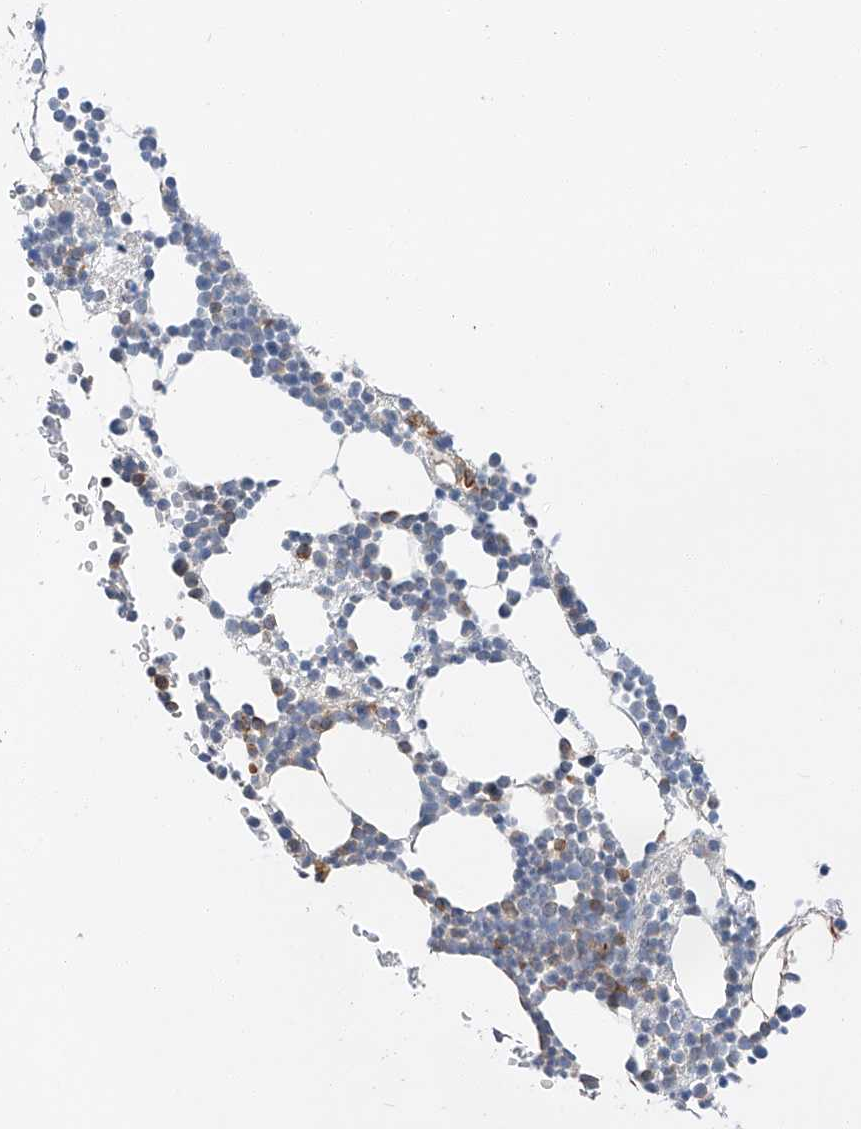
{"staining": {"intensity": "moderate", "quantity": "<25%", "location": "cytoplasmic/membranous"}, "tissue": "bone marrow", "cell_type": "Hematopoietic cells", "image_type": "normal", "snomed": [{"axis": "morphology", "description": "Normal tissue, NOS"}, {"axis": "topography", "description": "Bone marrow"}], "caption": "Unremarkable bone marrow was stained to show a protein in brown. There is low levels of moderate cytoplasmic/membranous expression in about <25% of hematopoietic cells. Immunohistochemistry (ihc) stains the protein in brown and the nuclei are stained blue.", "gene": "MINDY4", "patient": {"sex": "female", "age": 67}}